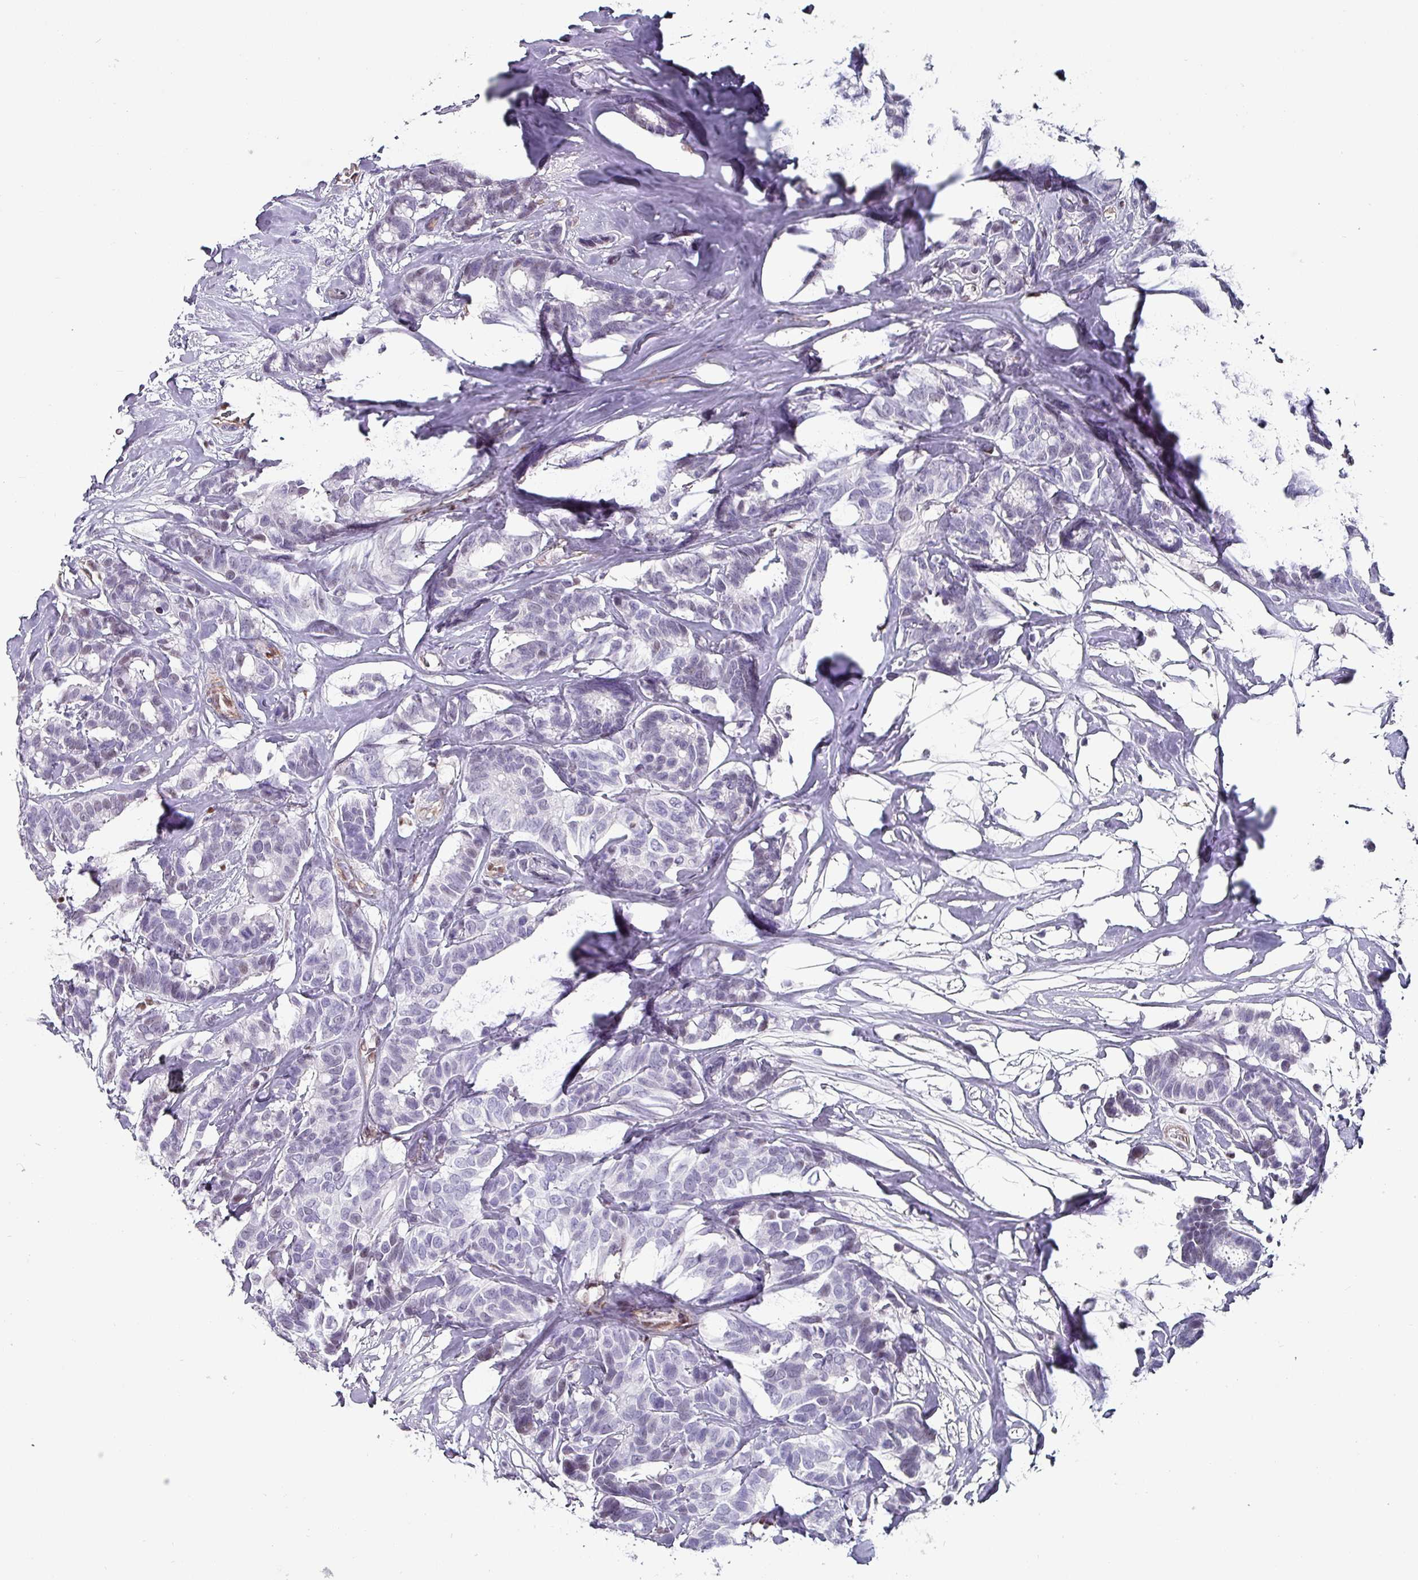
{"staining": {"intensity": "negative", "quantity": "none", "location": "none"}, "tissue": "breast cancer", "cell_type": "Tumor cells", "image_type": "cancer", "snomed": [{"axis": "morphology", "description": "Duct carcinoma"}, {"axis": "topography", "description": "Breast"}], "caption": "Immunohistochemistry (IHC) of infiltrating ductal carcinoma (breast) reveals no expression in tumor cells.", "gene": "ZNF816-ZNF321P", "patient": {"sex": "female", "age": 87}}